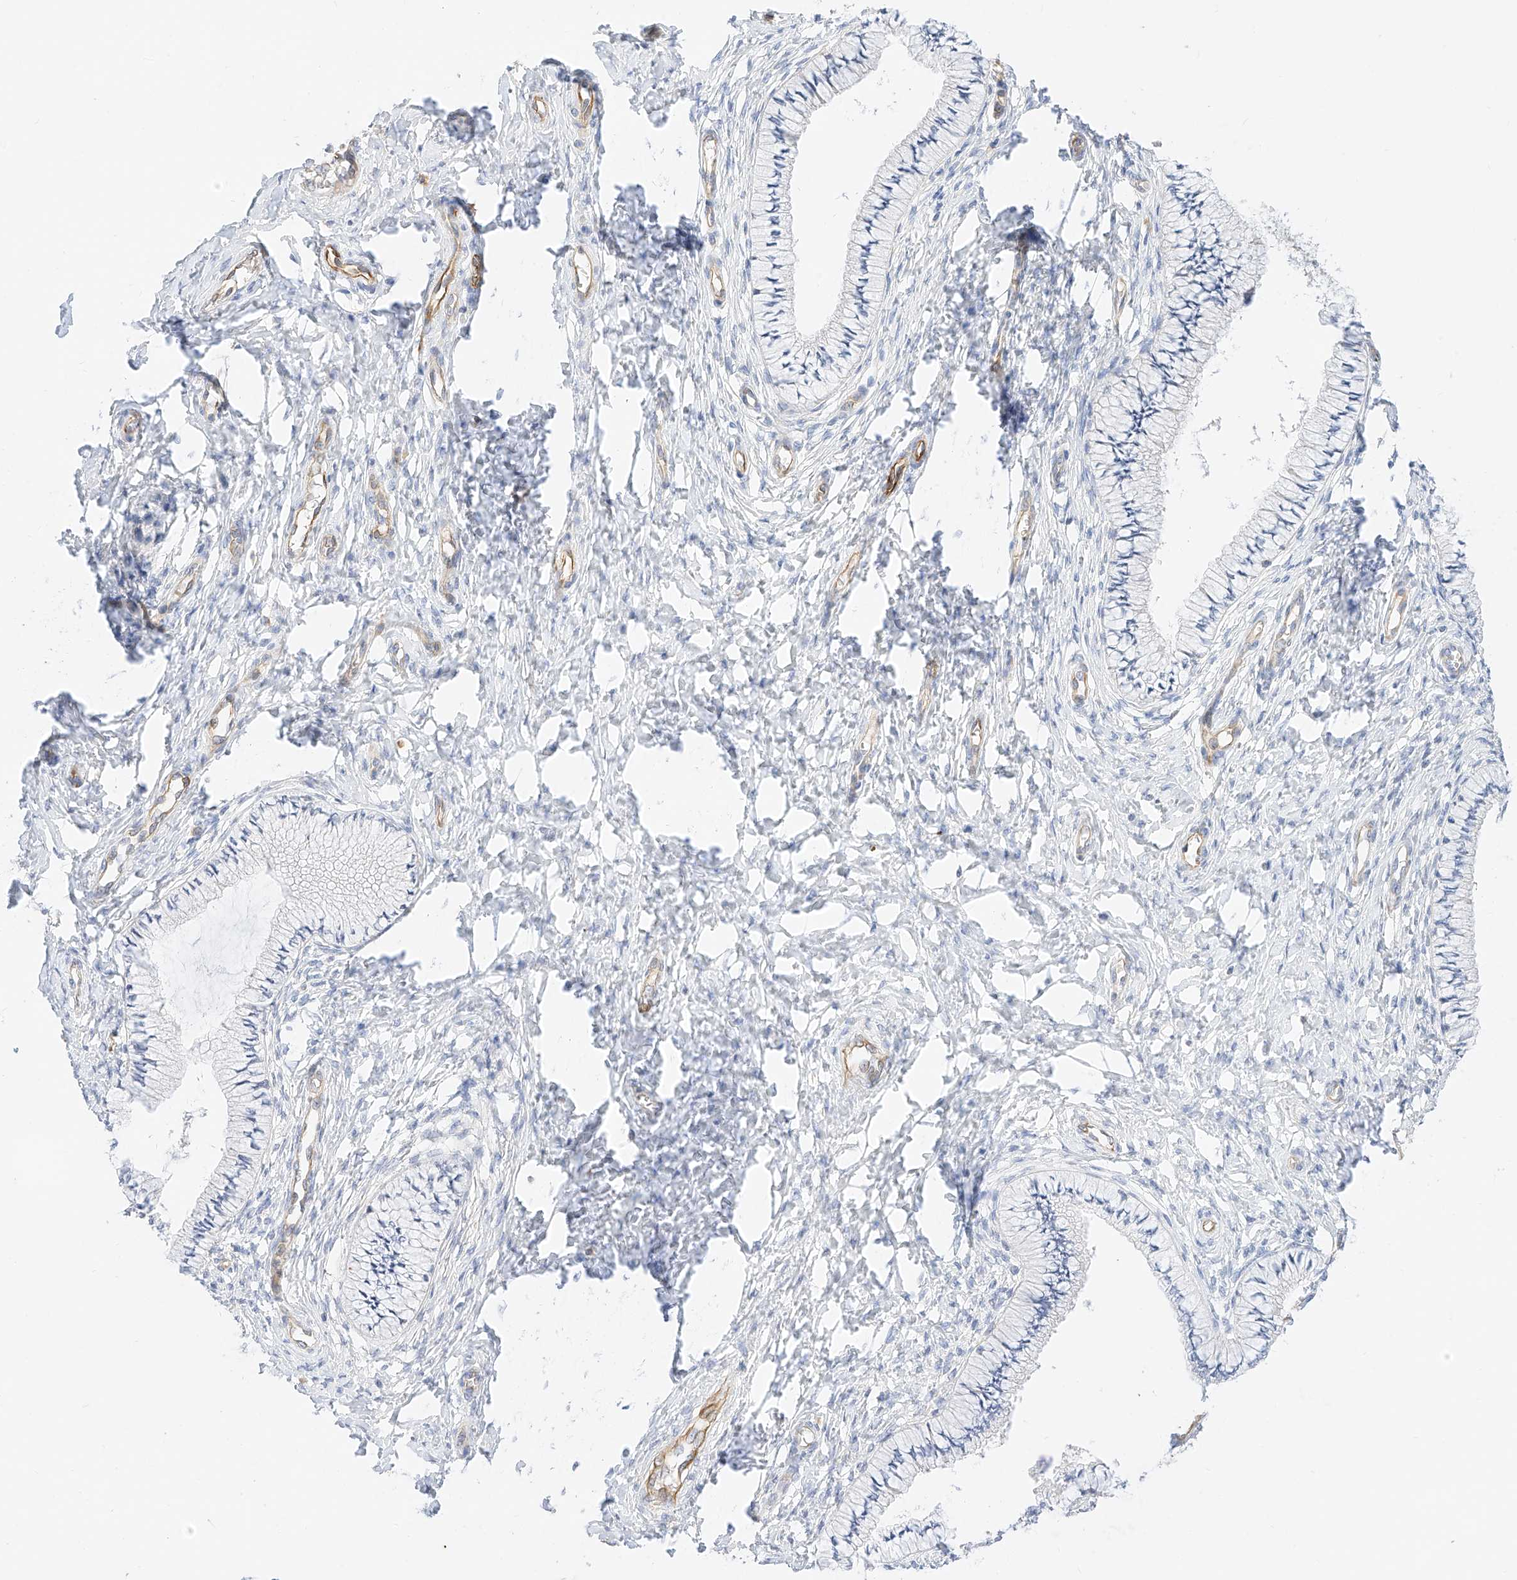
{"staining": {"intensity": "negative", "quantity": "none", "location": "none"}, "tissue": "cervix", "cell_type": "Glandular cells", "image_type": "normal", "snomed": [{"axis": "morphology", "description": "Normal tissue, NOS"}, {"axis": "topography", "description": "Cervix"}], "caption": "Immunohistochemistry (IHC) micrograph of normal cervix stained for a protein (brown), which displays no expression in glandular cells.", "gene": "CDCP2", "patient": {"sex": "female", "age": 36}}